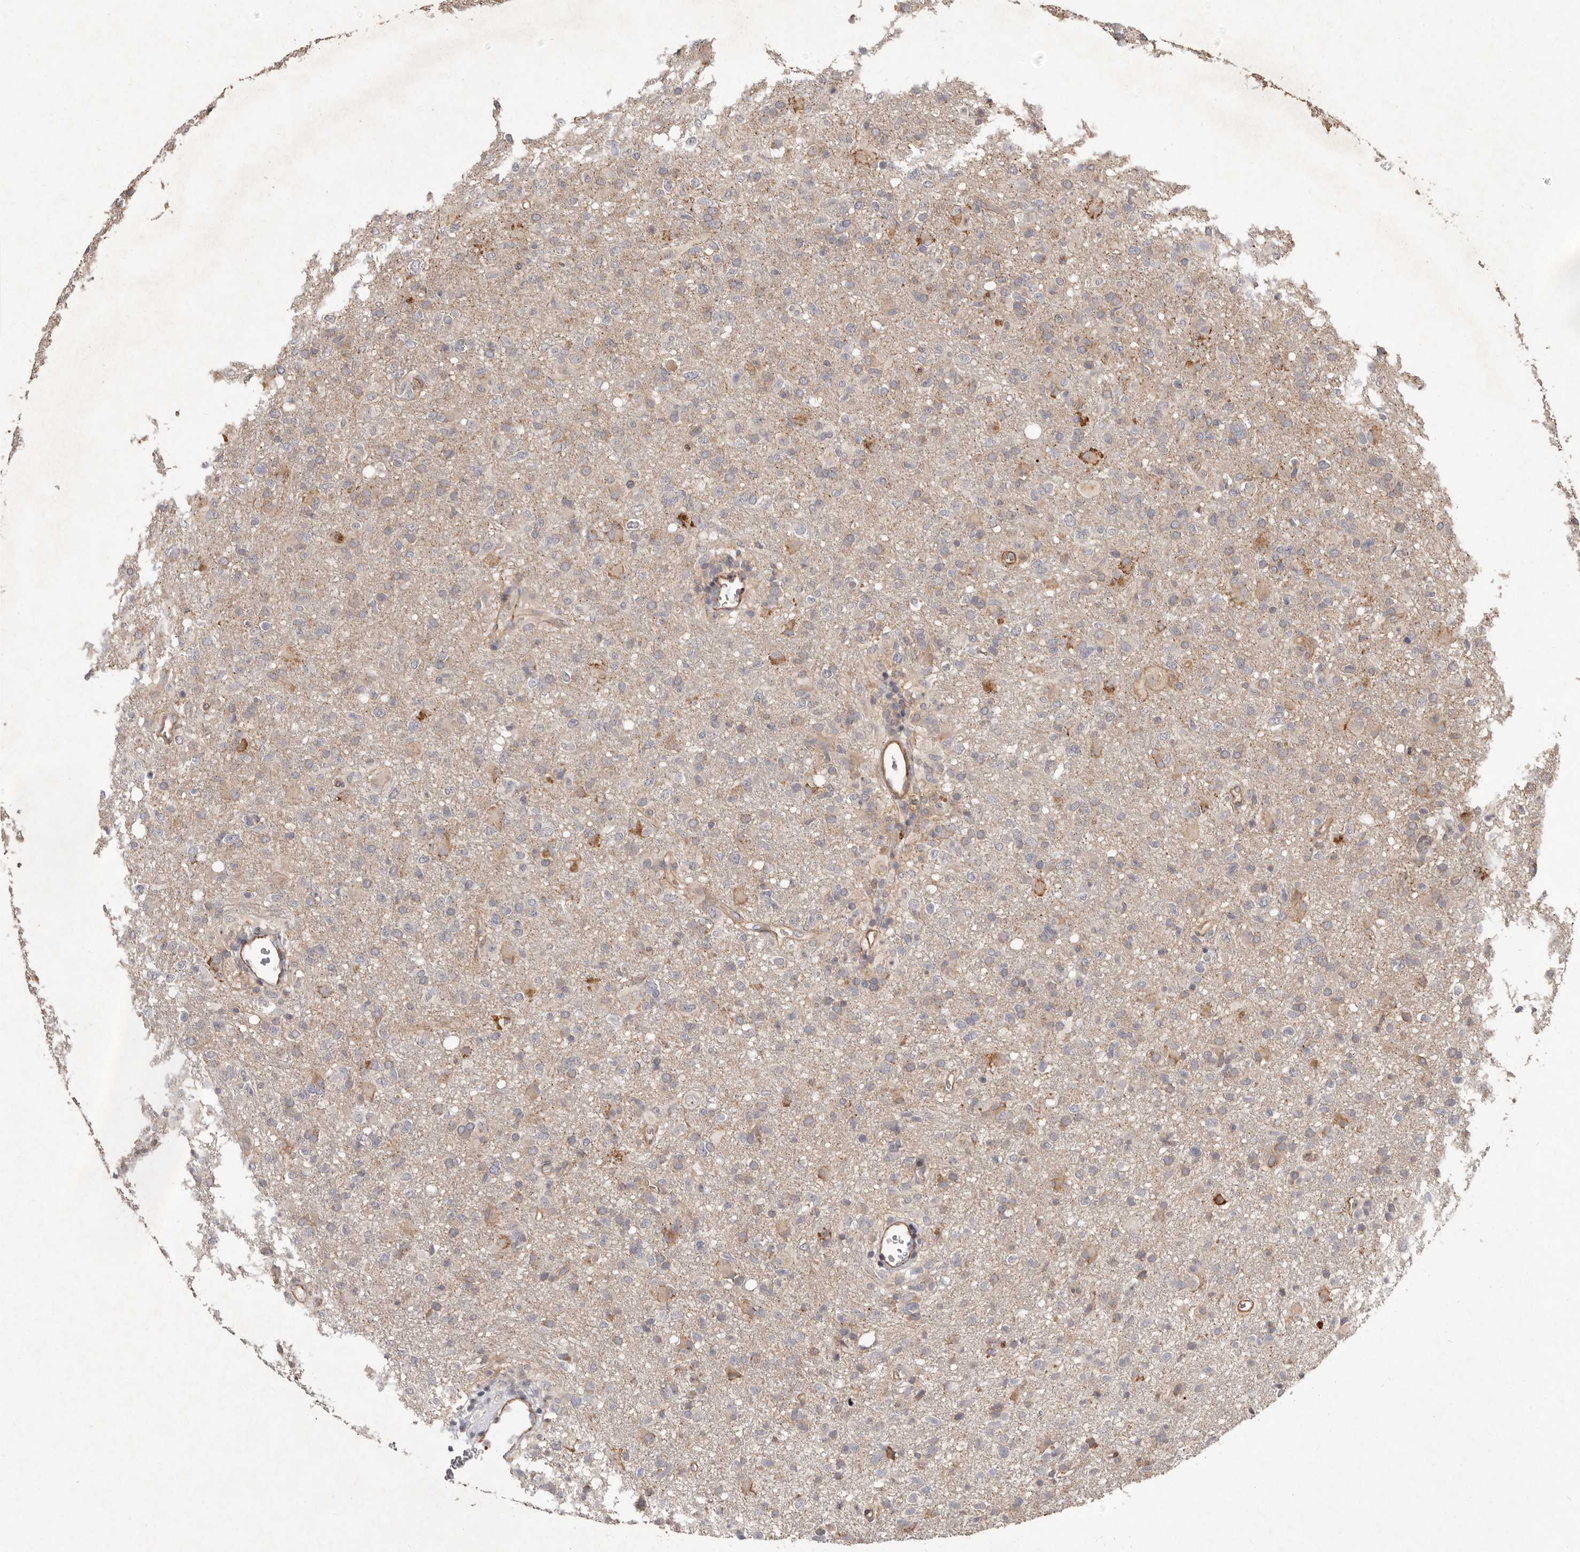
{"staining": {"intensity": "negative", "quantity": "none", "location": "none"}, "tissue": "glioma", "cell_type": "Tumor cells", "image_type": "cancer", "snomed": [{"axis": "morphology", "description": "Glioma, malignant, High grade"}, {"axis": "topography", "description": "Brain"}], "caption": "The image reveals no staining of tumor cells in glioma.", "gene": "SEMA3A", "patient": {"sex": "female", "age": 57}}